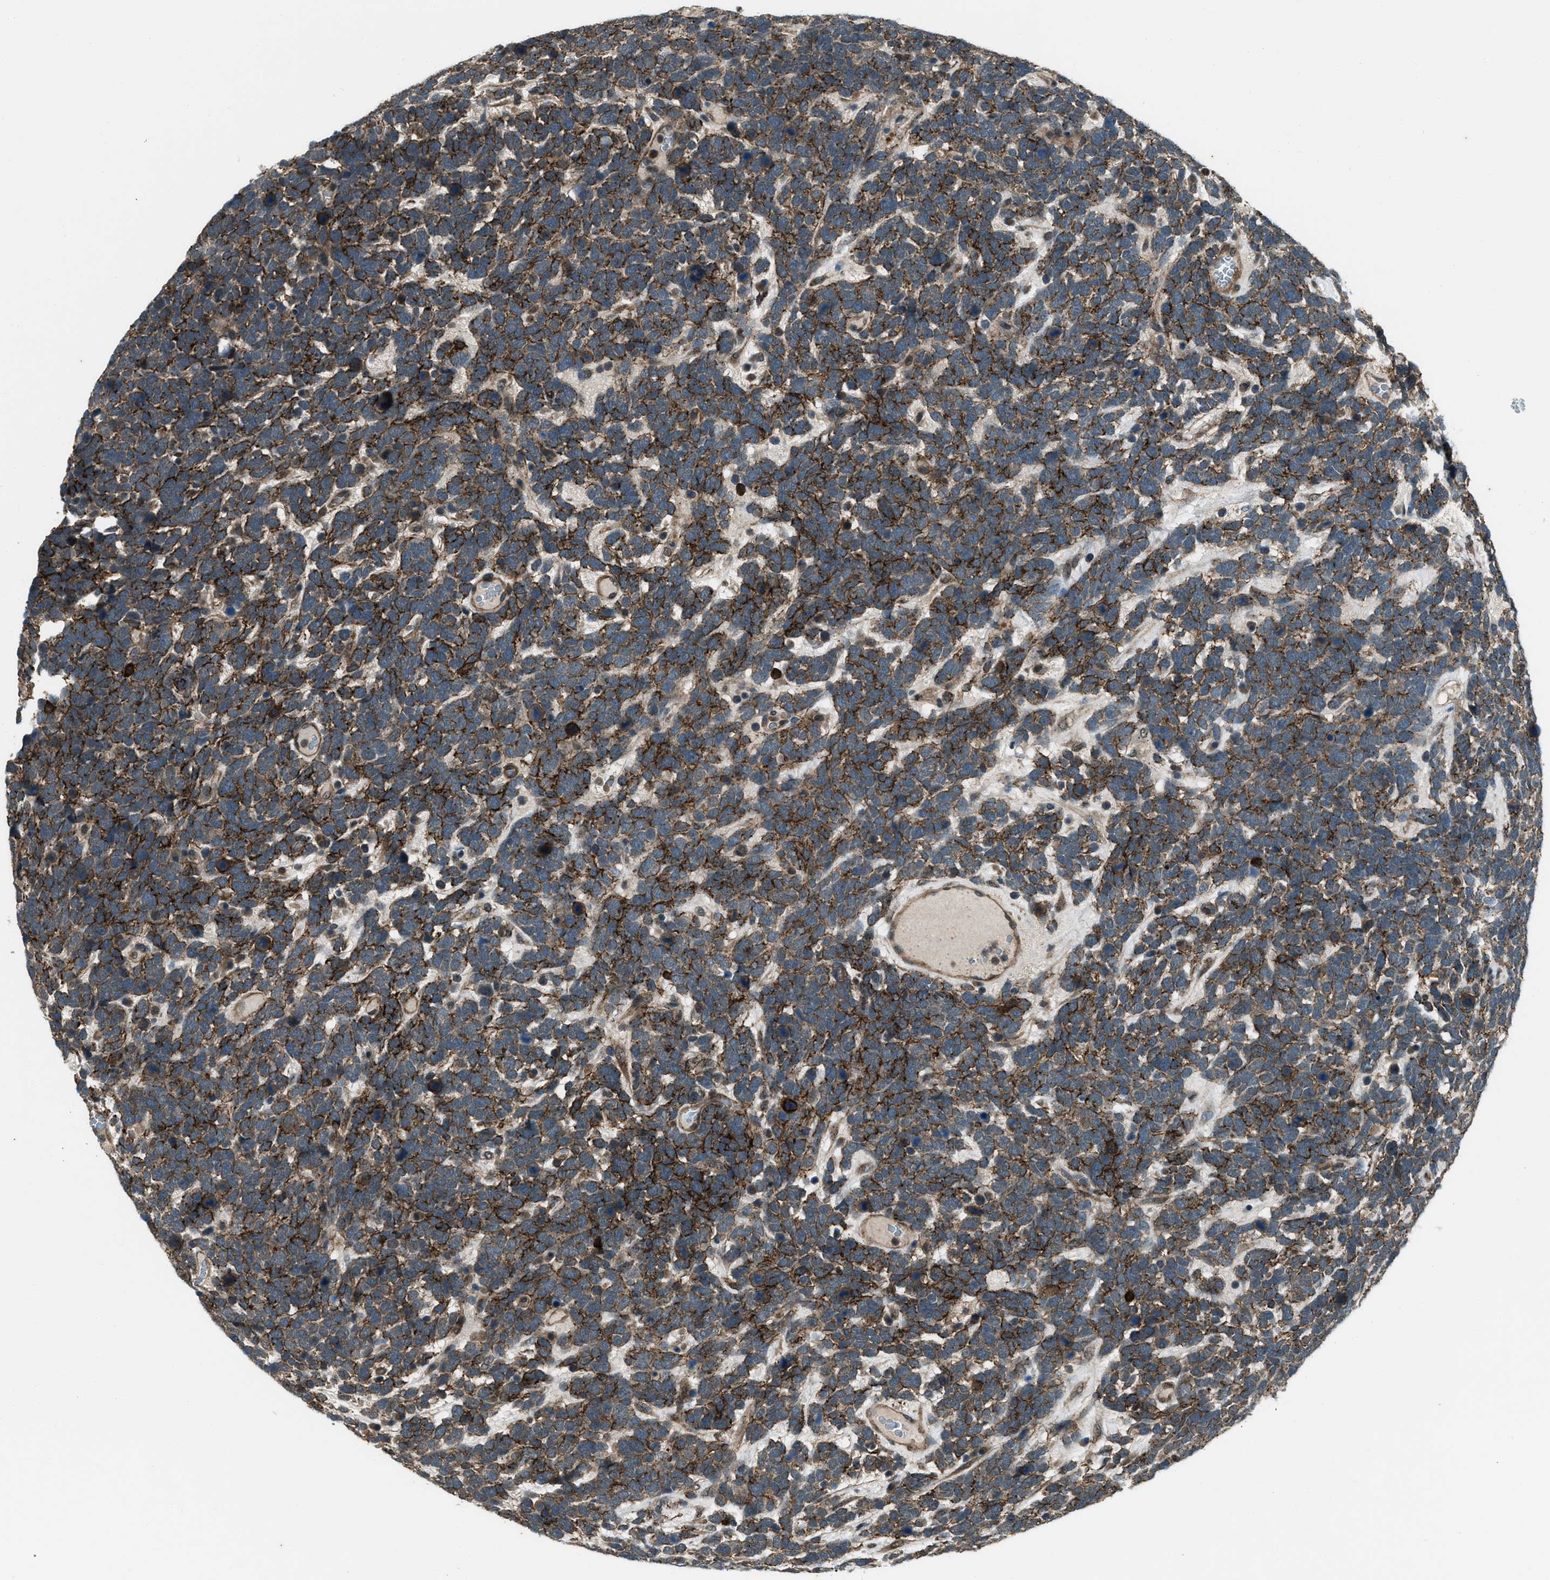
{"staining": {"intensity": "moderate", "quantity": ">75%", "location": "cytoplasmic/membranous"}, "tissue": "urothelial cancer", "cell_type": "Tumor cells", "image_type": "cancer", "snomed": [{"axis": "morphology", "description": "Urothelial carcinoma, High grade"}, {"axis": "topography", "description": "Urinary bladder"}], "caption": "IHC staining of high-grade urothelial carcinoma, which reveals medium levels of moderate cytoplasmic/membranous positivity in approximately >75% of tumor cells indicating moderate cytoplasmic/membranous protein positivity. The staining was performed using DAB (3,3'-diaminobenzidine) (brown) for protein detection and nuclei were counterstained in hematoxylin (blue).", "gene": "SVIL", "patient": {"sex": "female", "age": 82}}